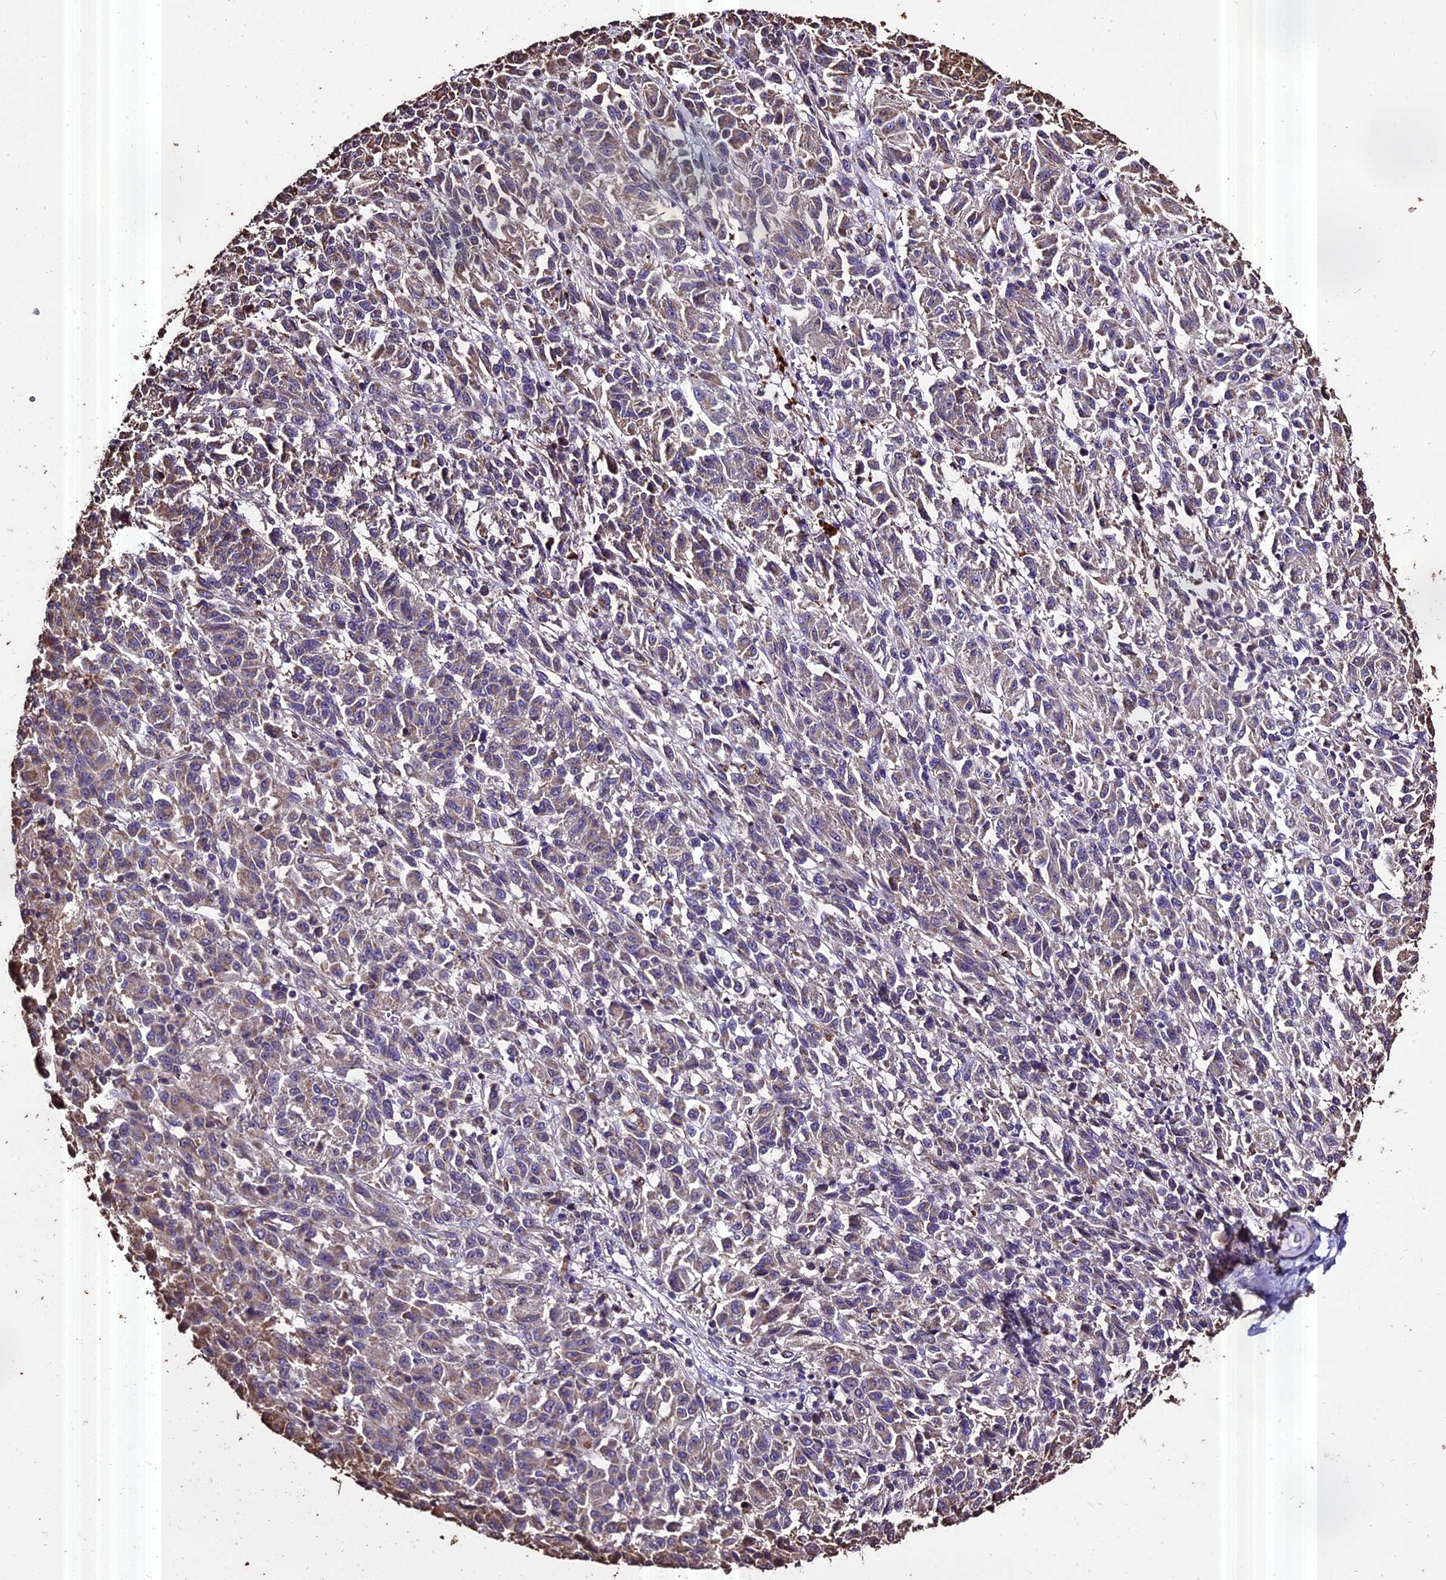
{"staining": {"intensity": "weak", "quantity": "<25%", "location": "cytoplasmic/membranous"}, "tissue": "melanoma", "cell_type": "Tumor cells", "image_type": "cancer", "snomed": [{"axis": "morphology", "description": "Malignant melanoma, Metastatic site"}, {"axis": "topography", "description": "Lung"}], "caption": "Histopathology image shows no protein staining in tumor cells of malignant melanoma (metastatic site) tissue.", "gene": "PGPEP1L", "patient": {"sex": "male", "age": 64}}